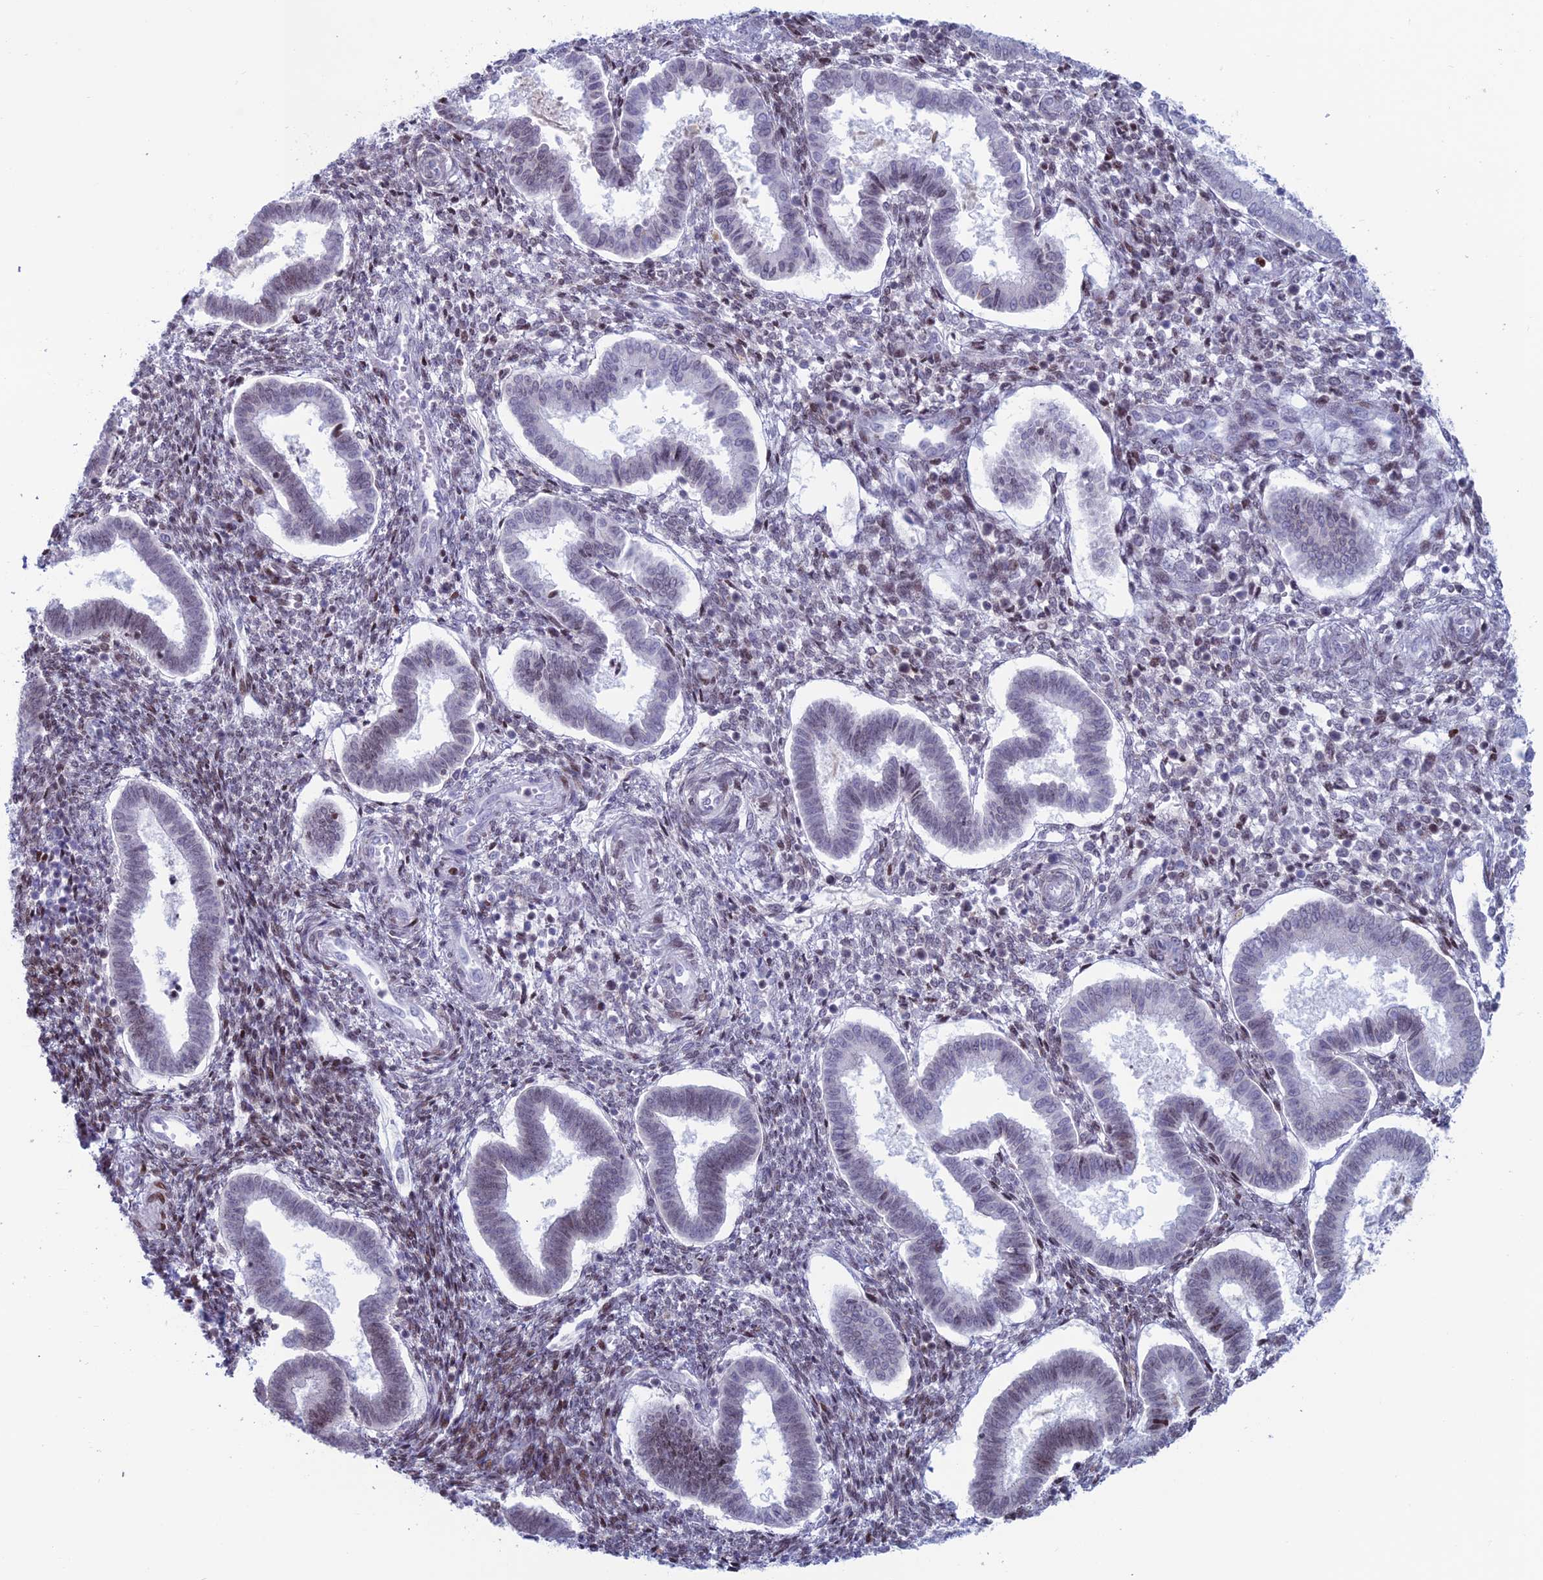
{"staining": {"intensity": "weak", "quantity": "25%-75%", "location": "nuclear"}, "tissue": "endometrium", "cell_type": "Cells in endometrial stroma", "image_type": "normal", "snomed": [{"axis": "morphology", "description": "Normal tissue, NOS"}, {"axis": "topography", "description": "Endometrium"}], "caption": "Protein expression analysis of benign endometrium reveals weak nuclear staining in approximately 25%-75% of cells in endometrial stroma.", "gene": "CERS6", "patient": {"sex": "female", "age": 24}}